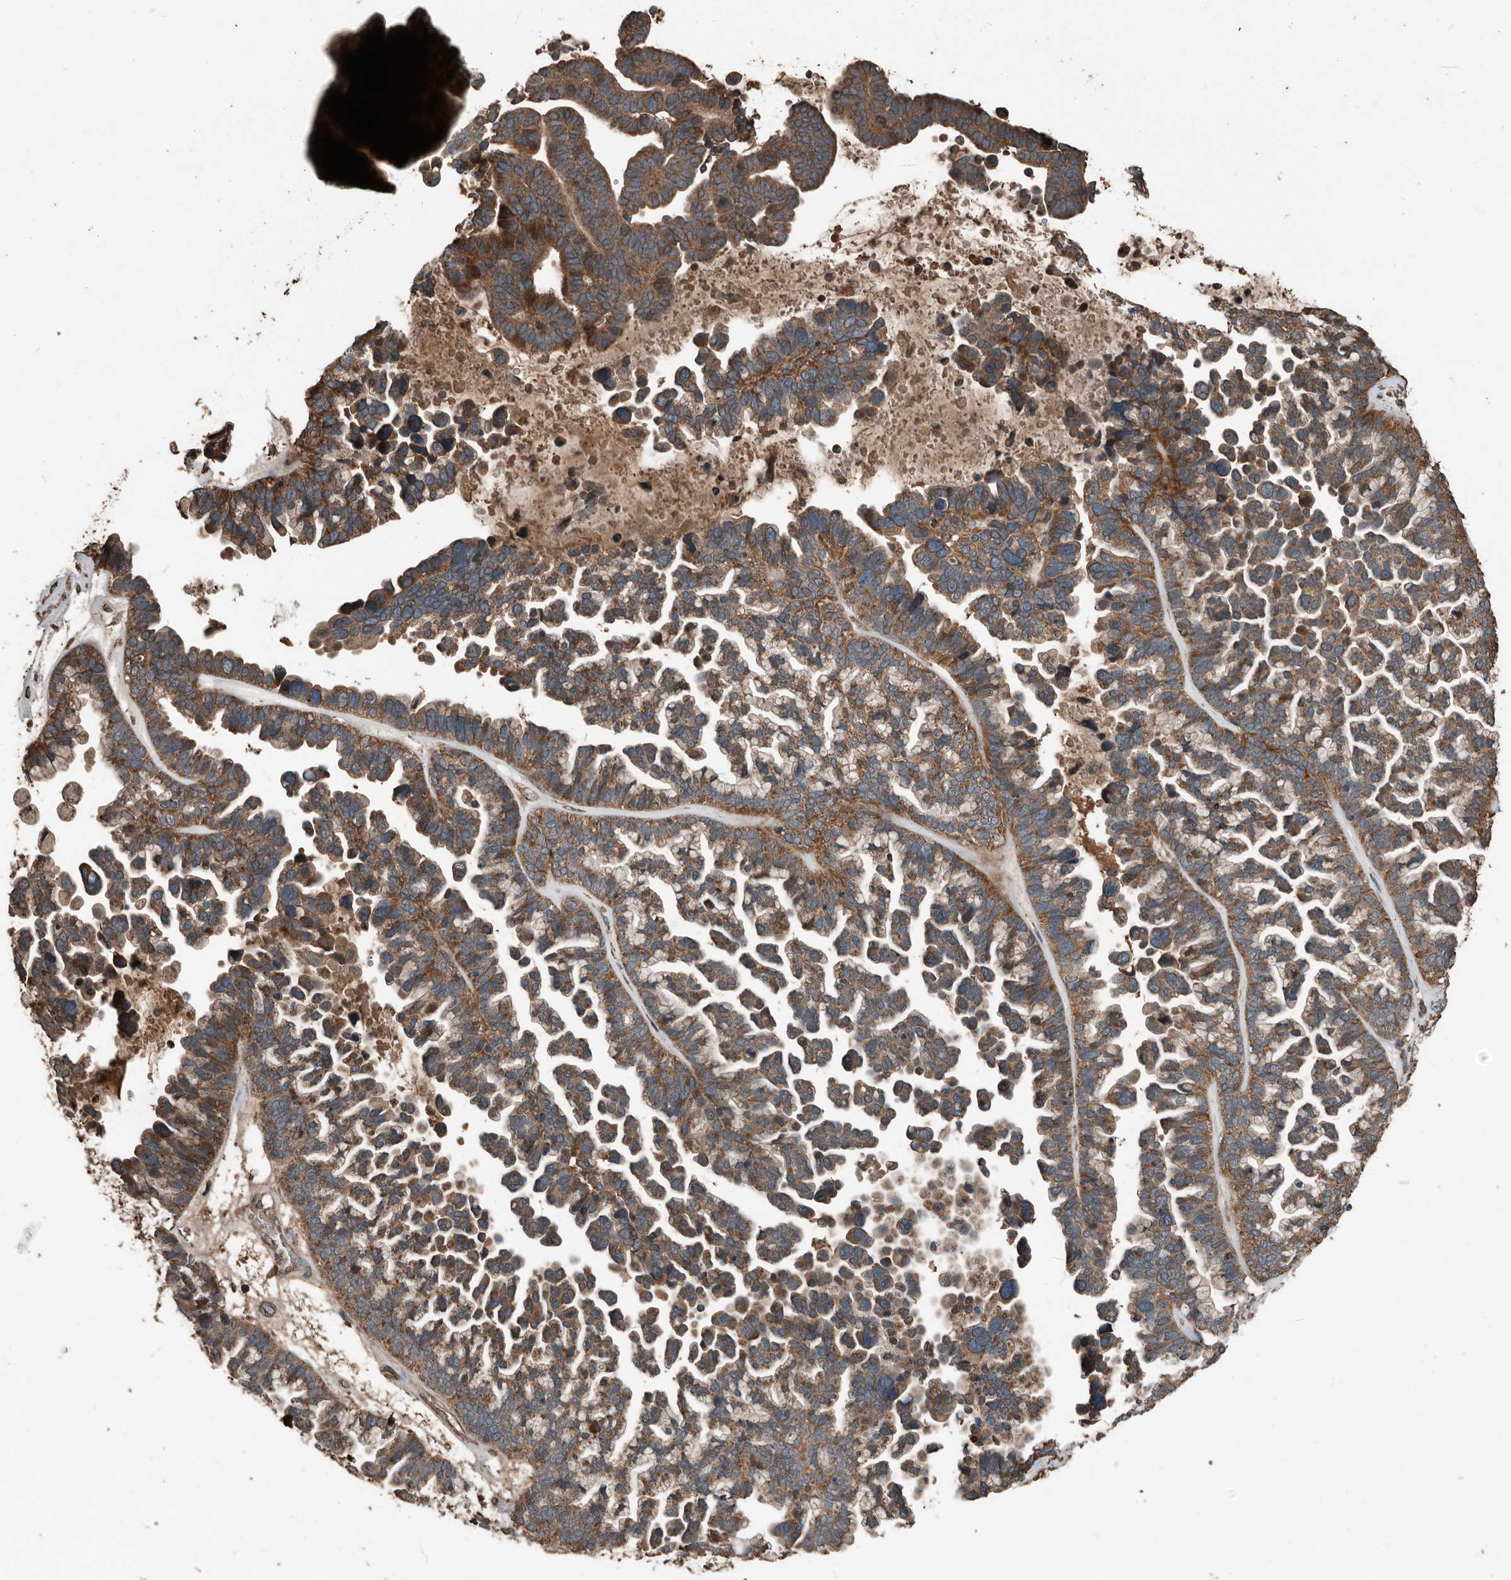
{"staining": {"intensity": "strong", "quantity": "25%-75%", "location": "cytoplasmic/membranous"}, "tissue": "ovarian cancer", "cell_type": "Tumor cells", "image_type": "cancer", "snomed": [{"axis": "morphology", "description": "Cystadenocarcinoma, serous, NOS"}, {"axis": "topography", "description": "Ovary"}], "caption": "Ovarian cancer tissue displays strong cytoplasmic/membranous staining in about 25%-75% of tumor cells, visualized by immunohistochemistry. The staining is performed using DAB brown chromogen to label protein expression. The nuclei are counter-stained blue using hematoxylin.", "gene": "RNF207", "patient": {"sex": "female", "age": 56}}